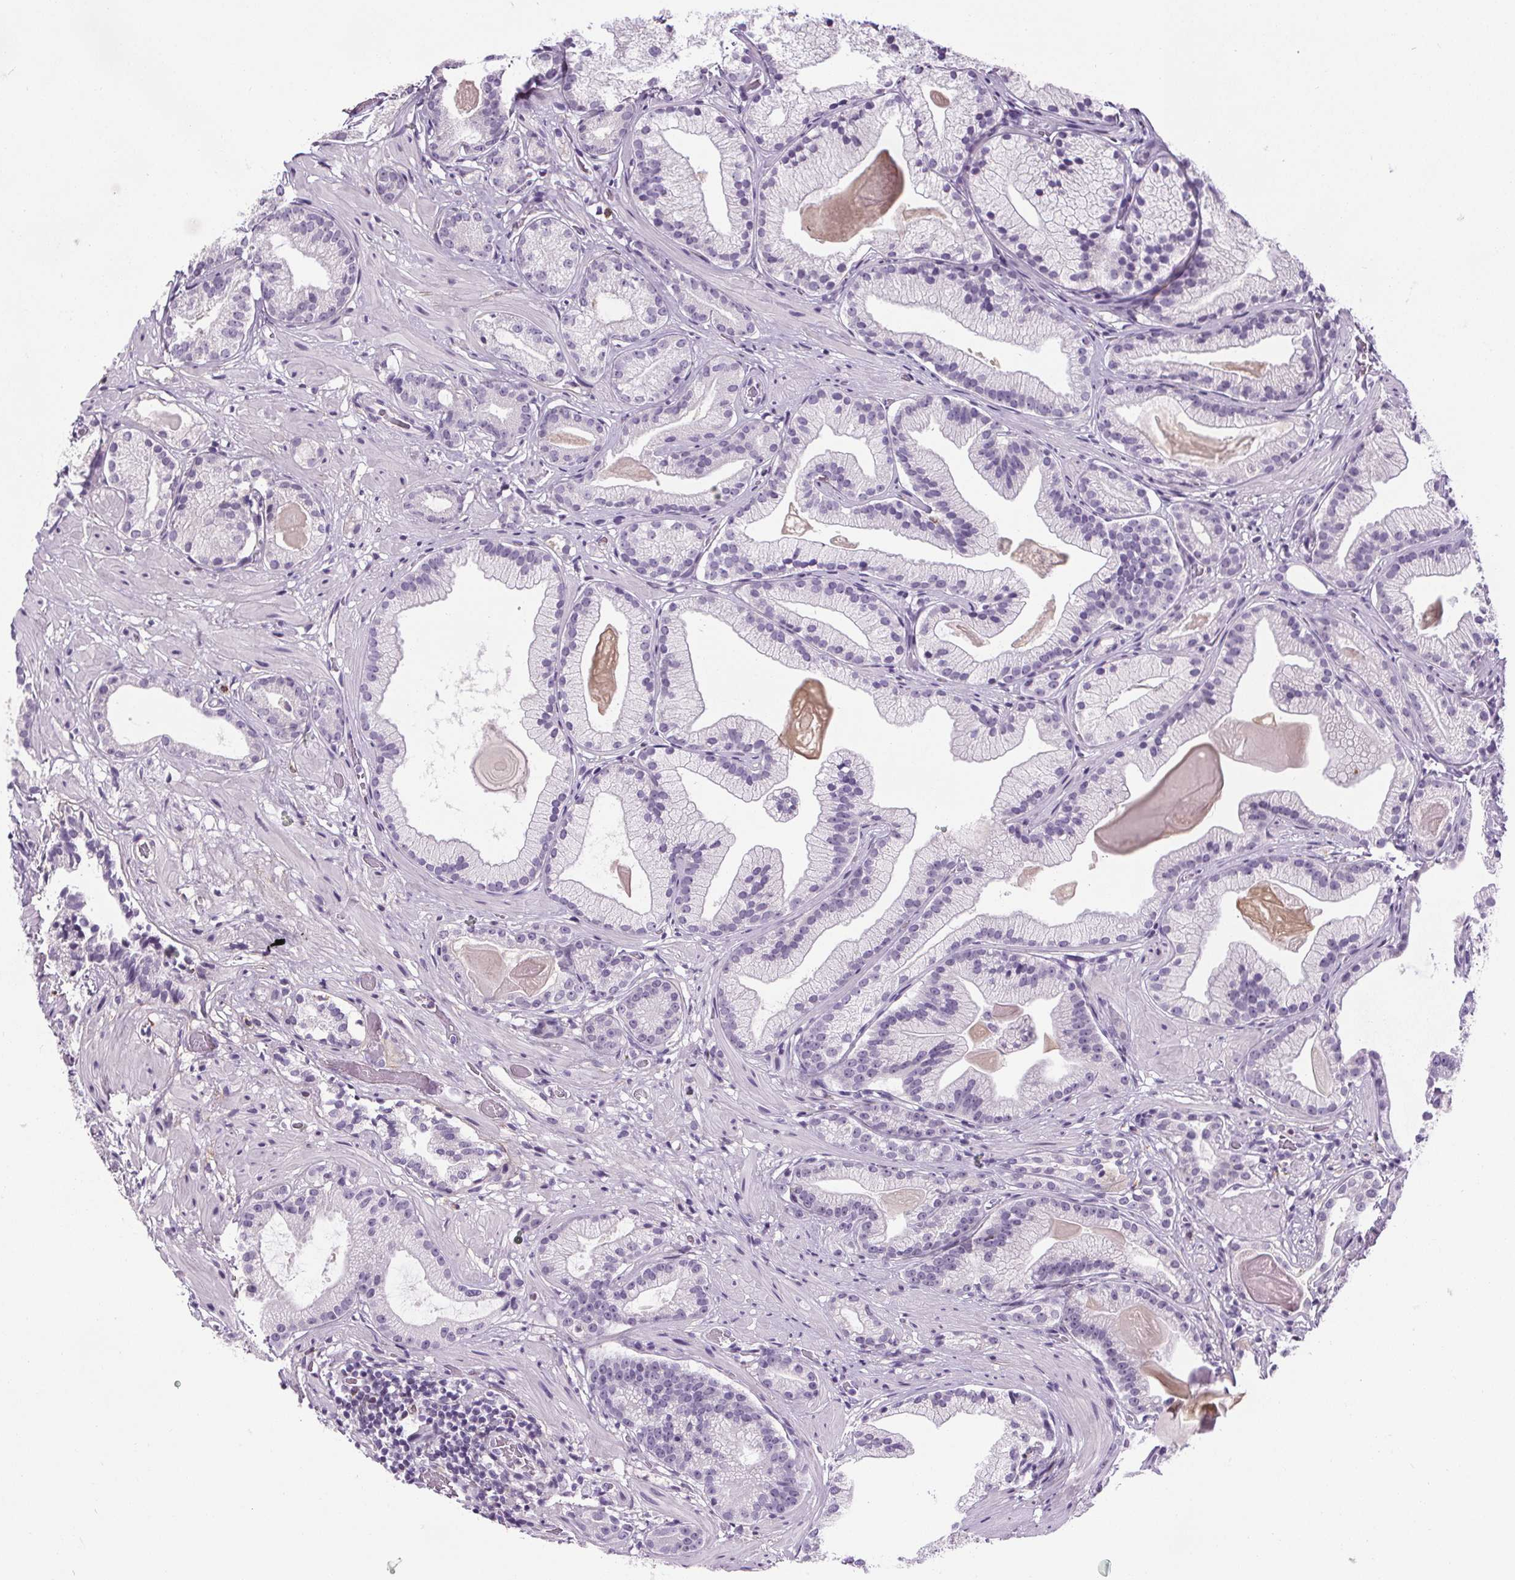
{"staining": {"intensity": "negative", "quantity": "none", "location": "none"}, "tissue": "prostate cancer", "cell_type": "Tumor cells", "image_type": "cancer", "snomed": [{"axis": "morphology", "description": "Adenocarcinoma, Low grade"}, {"axis": "topography", "description": "Prostate"}], "caption": "IHC histopathology image of human prostate cancer (low-grade adenocarcinoma) stained for a protein (brown), which shows no expression in tumor cells. (DAB (3,3'-diaminobenzidine) immunohistochemistry, high magnification).", "gene": "TMEM240", "patient": {"sex": "male", "age": 57}}